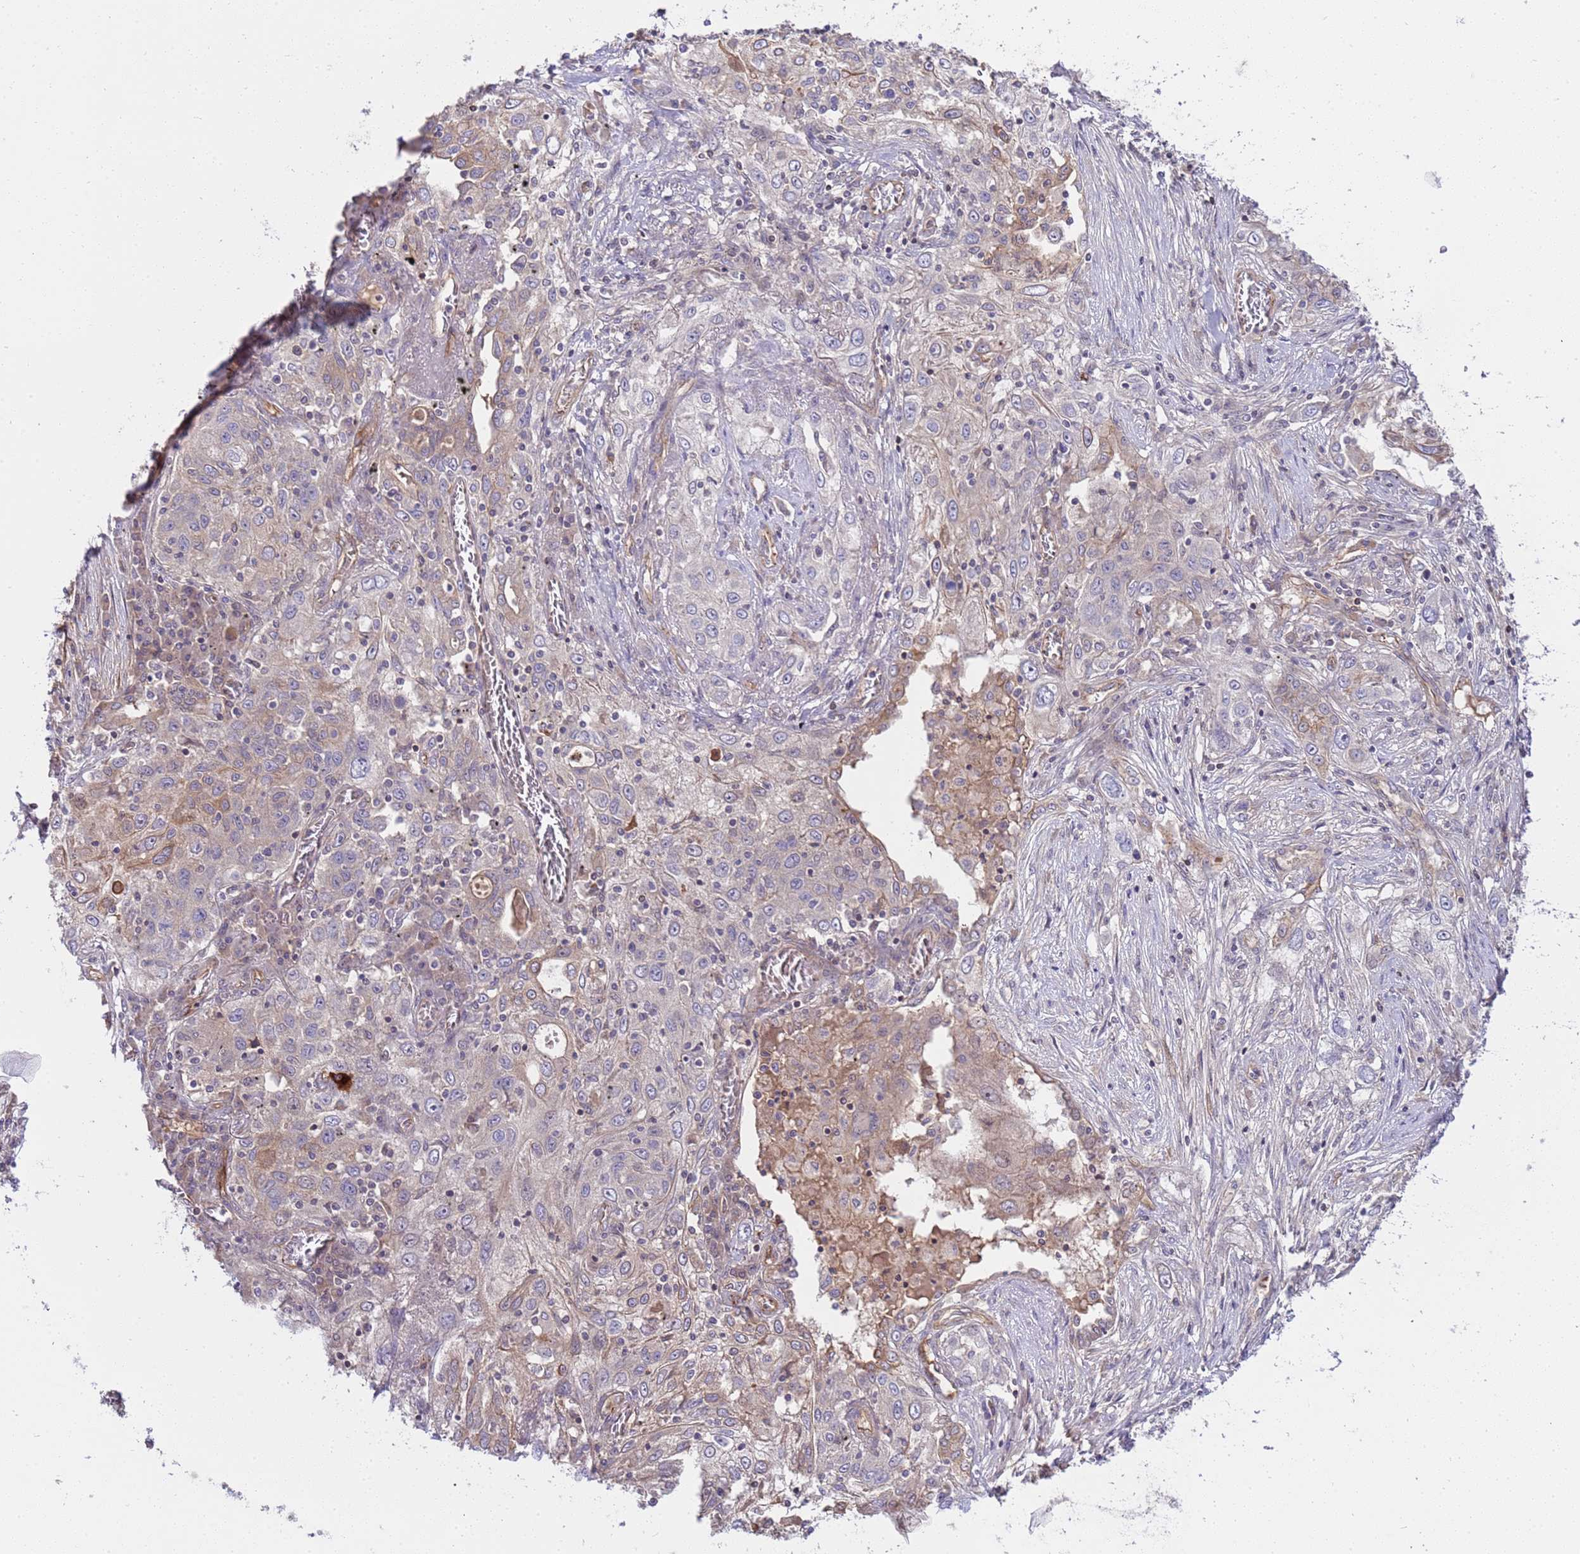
{"staining": {"intensity": "weak", "quantity": "<25%", "location": "cytoplasmic/membranous"}, "tissue": "lung cancer", "cell_type": "Tumor cells", "image_type": "cancer", "snomed": [{"axis": "morphology", "description": "Squamous cell carcinoma, NOS"}, {"axis": "topography", "description": "Lung"}], "caption": "Tumor cells are negative for protein expression in human squamous cell carcinoma (lung).", "gene": "SMCO3", "patient": {"sex": "female", "age": 69}}